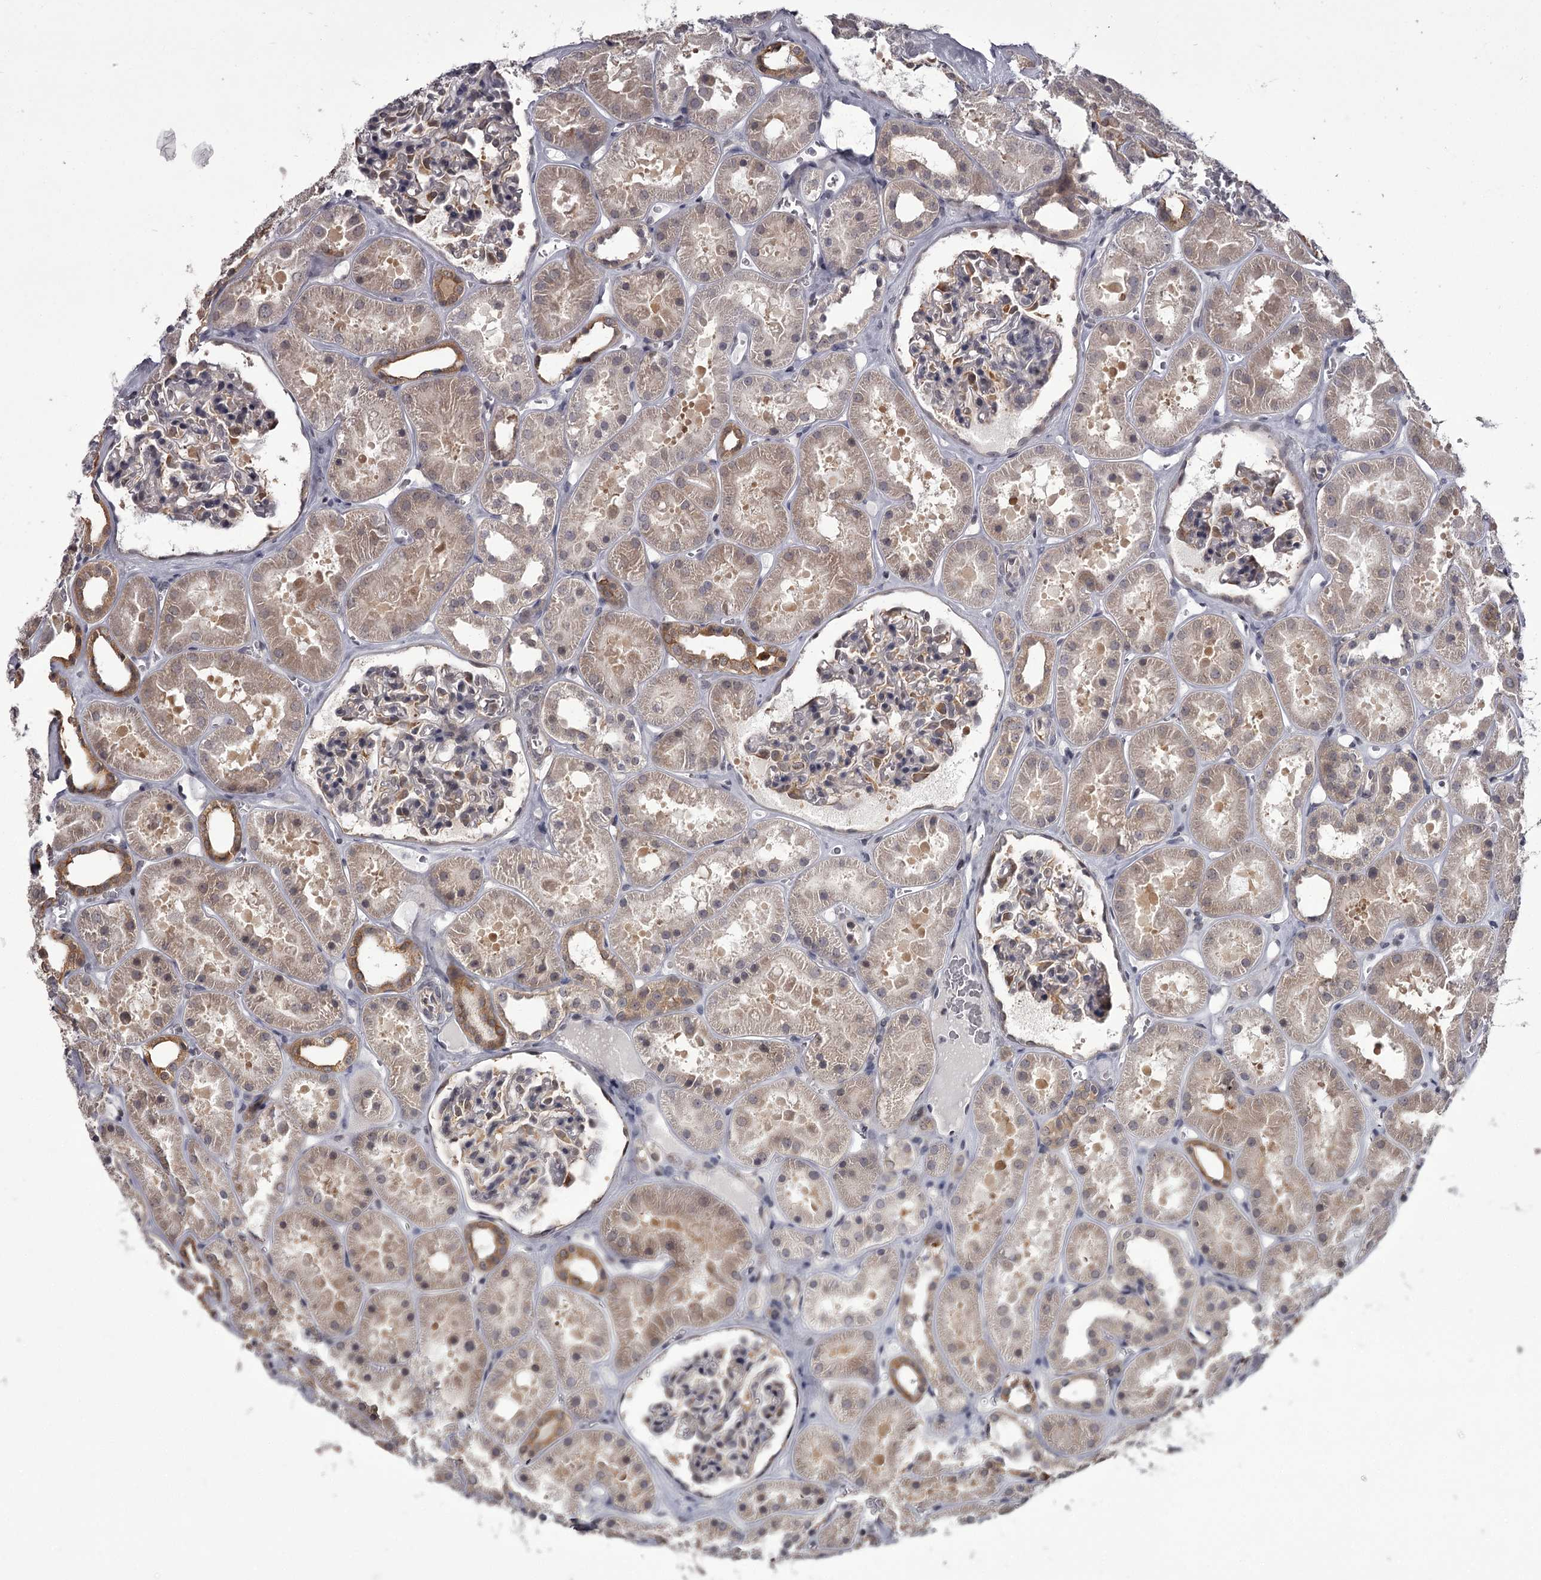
{"staining": {"intensity": "moderate", "quantity": "<25%", "location": "cytoplasmic/membranous"}, "tissue": "kidney", "cell_type": "Cells in glomeruli", "image_type": "normal", "snomed": [{"axis": "morphology", "description": "Normal tissue, NOS"}, {"axis": "topography", "description": "Kidney"}], "caption": "A high-resolution histopathology image shows IHC staining of benign kidney, which reveals moderate cytoplasmic/membranous positivity in about <25% of cells in glomeruli. (IHC, brightfield microscopy, high magnification).", "gene": "CCDC92", "patient": {"sex": "female", "age": 41}}